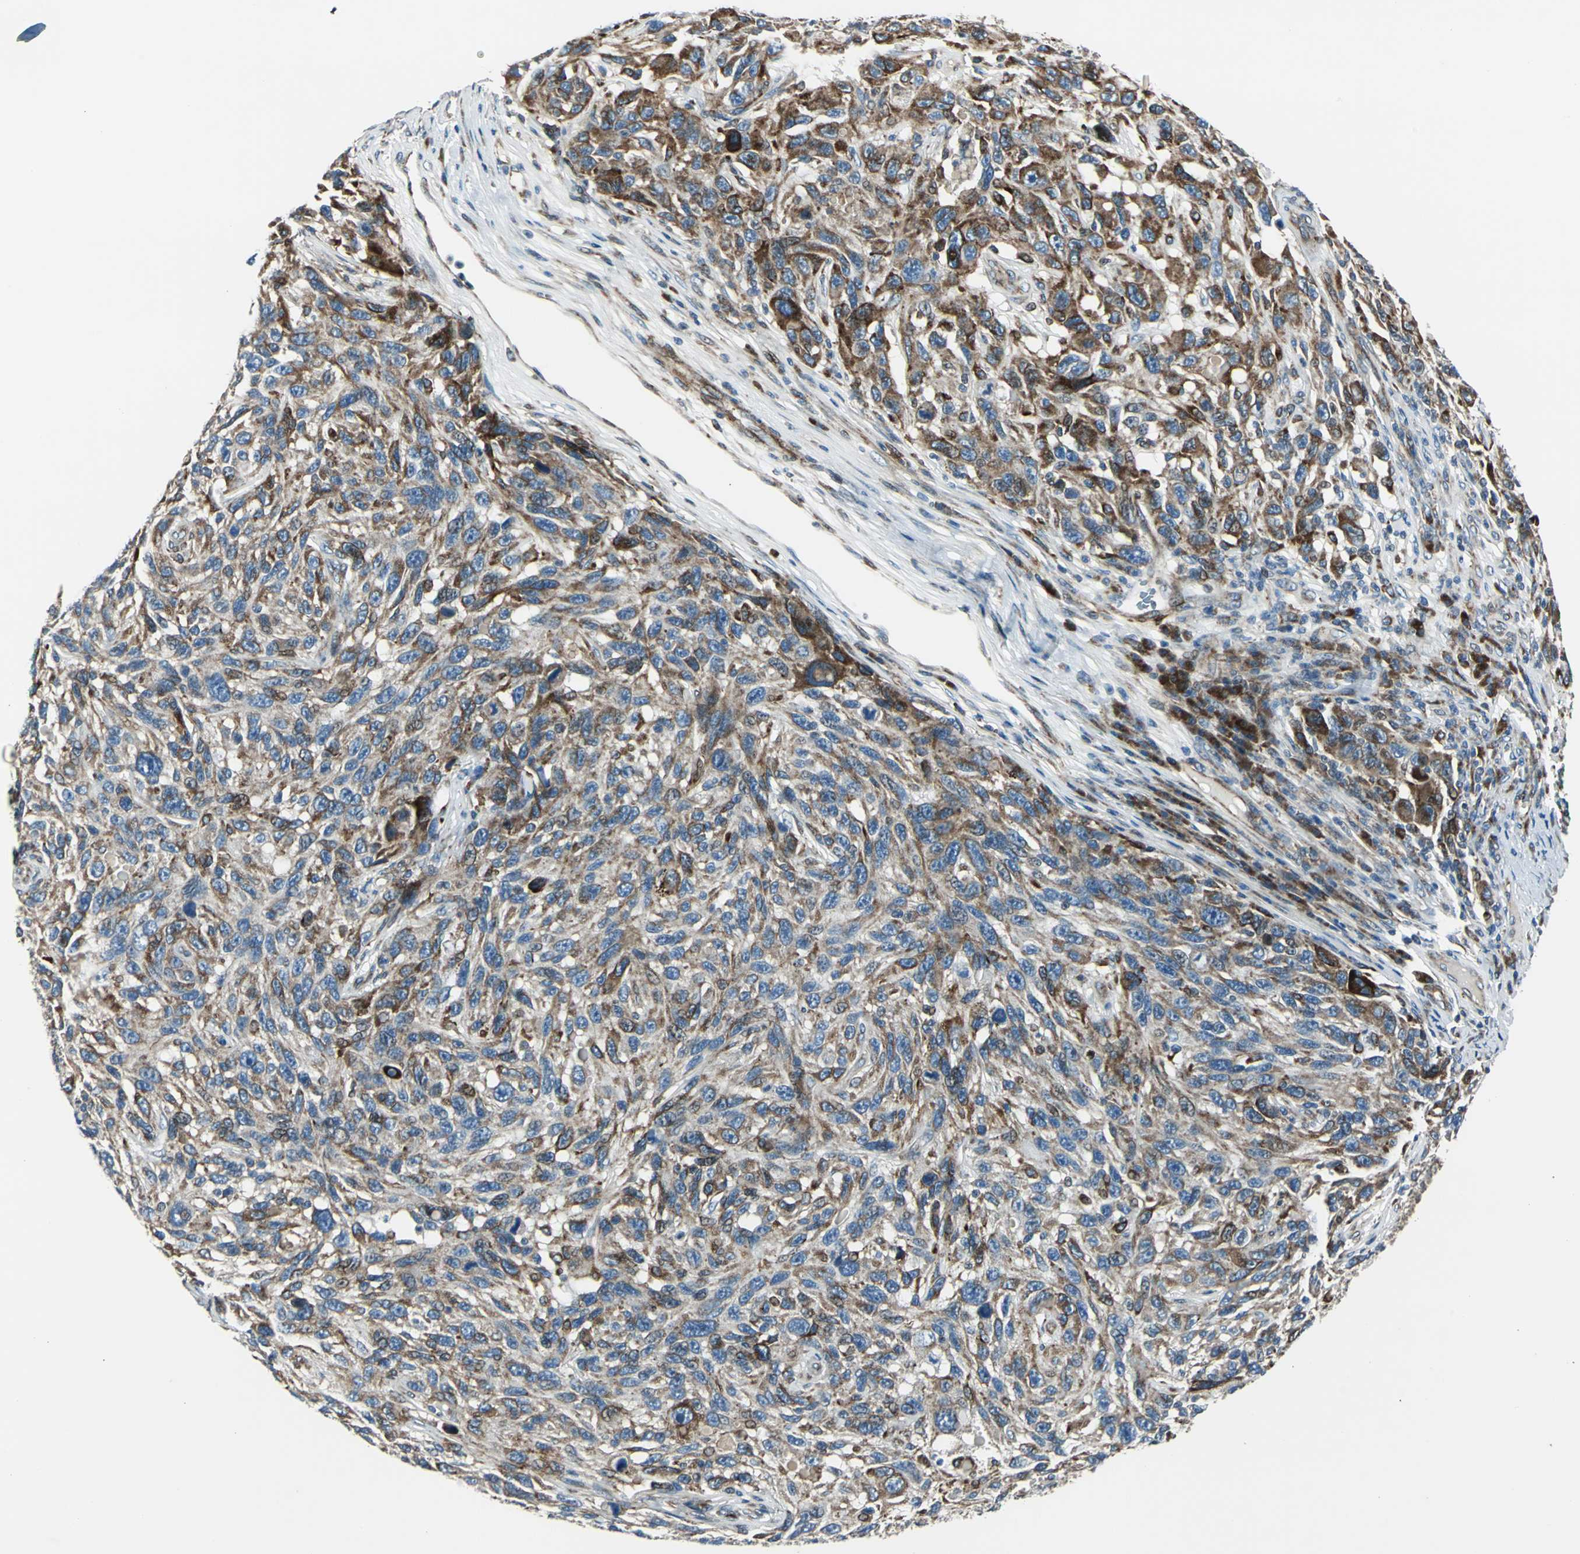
{"staining": {"intensity": "strong", "quantity": ">75%", "location": "cytoplasmic/membranous"}, "tissue": "melanoma", "cell_type": "Tumor cells", "image_type": "cancer", "snomed": [{"axis": "morphology", "description": "Malignant melanoma, NOS"}, {"axis": "topography", "description": "Skin"}], "caption": "Human malignant melanoma stained with a brown dye shows strong cytoplasmic/membranous positive staining in approximately >75% of tumor cells.", "gene": "HTATIP2", "patient": {"sex": "male", "age": 53}}